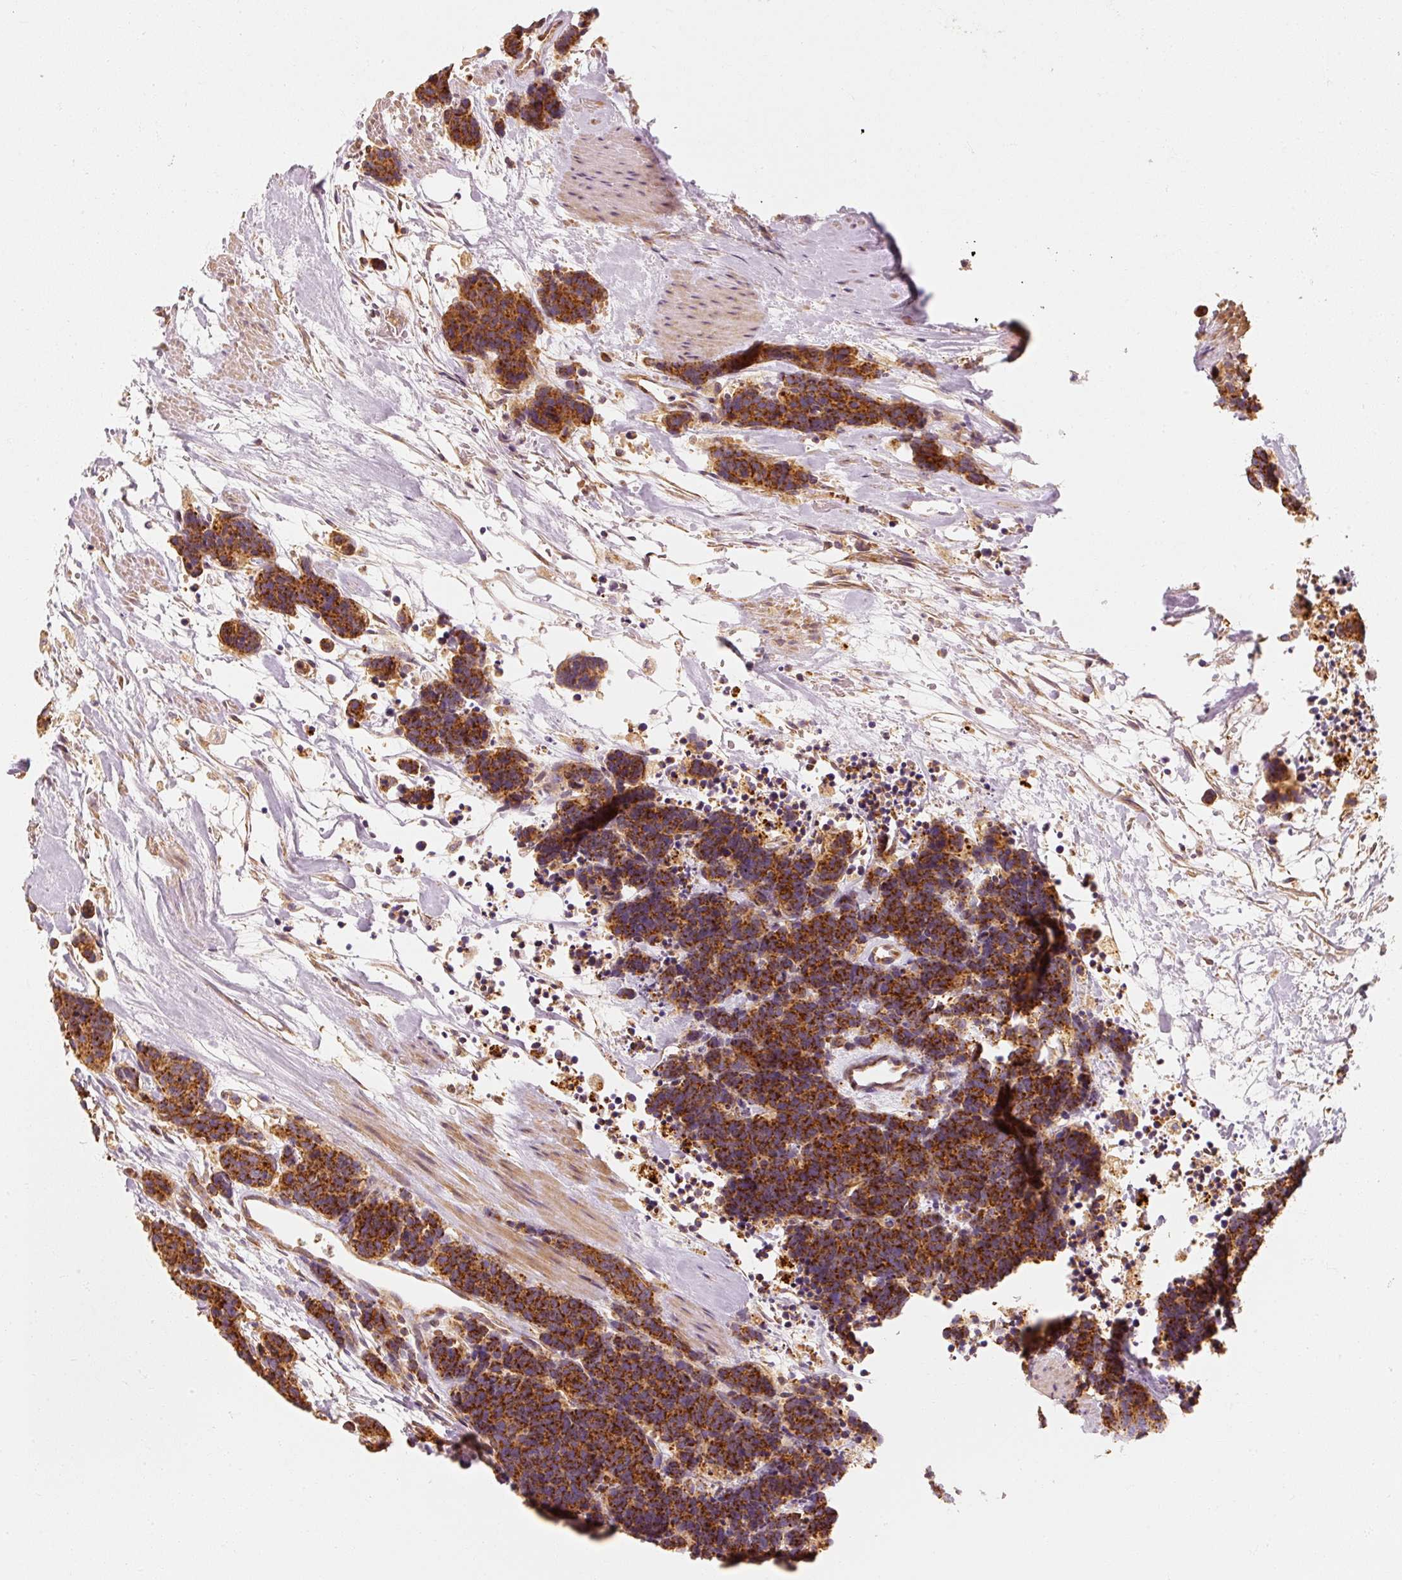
{"staining": {"intensity": "strong", "quantity": ">75%", "location": "cytoplasmic/membranous"}, "tissue": "carcinoid", "cell_type": "Tumor cells", "image_type": "cancer", "snomed": [{"axis": "morphology", "description": "Carcinoma, NOS"}, {"axis": "morphology", "description": "Carcinoid, malignant, NOS"}, {"axis": "topography", "description": "Prostate"}], "caption": "Protein expression analysis of carcinoid (malignant) displays strong cytoplasmic/membranous positivity in approximately >75% of tumor cells.", "gene": "TOMM40", "patient": {"sex": "male", "age": 57}}